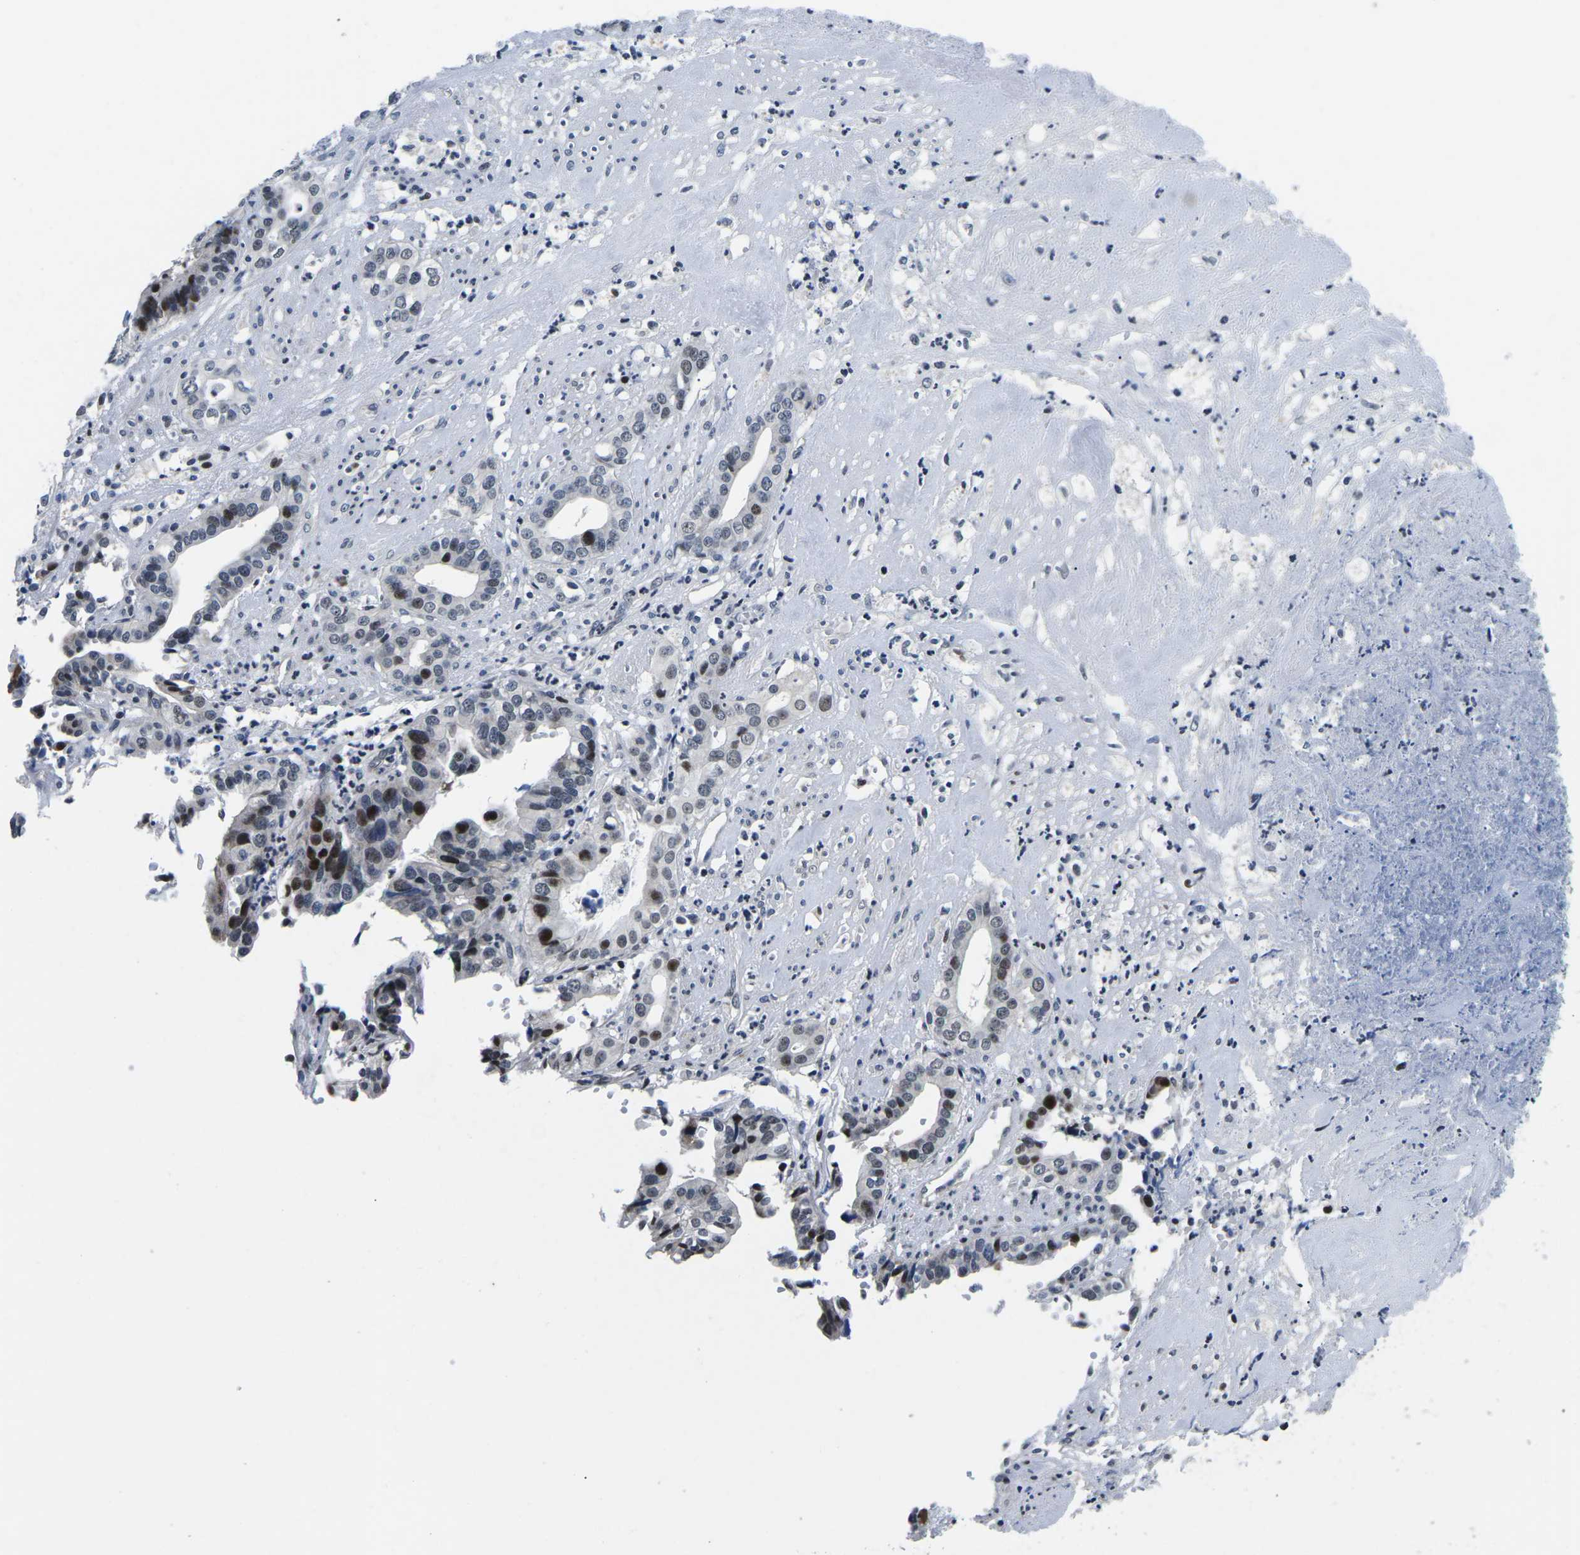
{"staining": {"intensity": "strong", "quantity": "25%-75%", "location": "nuclear"}, "tissue": "liver cancer", "cell_type": "Tumor cells", "image_type": "cancer", "snomed": [{"axis": "morphology", "description": "Cholangiocarcinoma"}, {"axis": "topography", "description": "Liver"}], "caption": "Cholangiocarcinoma (liver) was stained to show a protein in brown. There is high levels of strong nuclear positivity in approximately 25%-75% of tumor cells. The staining was performed using DAB (3,3'-diaminobenzidine) to visualize the protein expression in brown, while the nuclei were stained in blue with hematoxylin (Magnification: 20x).", "gene": "CDC73", "patient": {"sex": "female", "age": 61}}